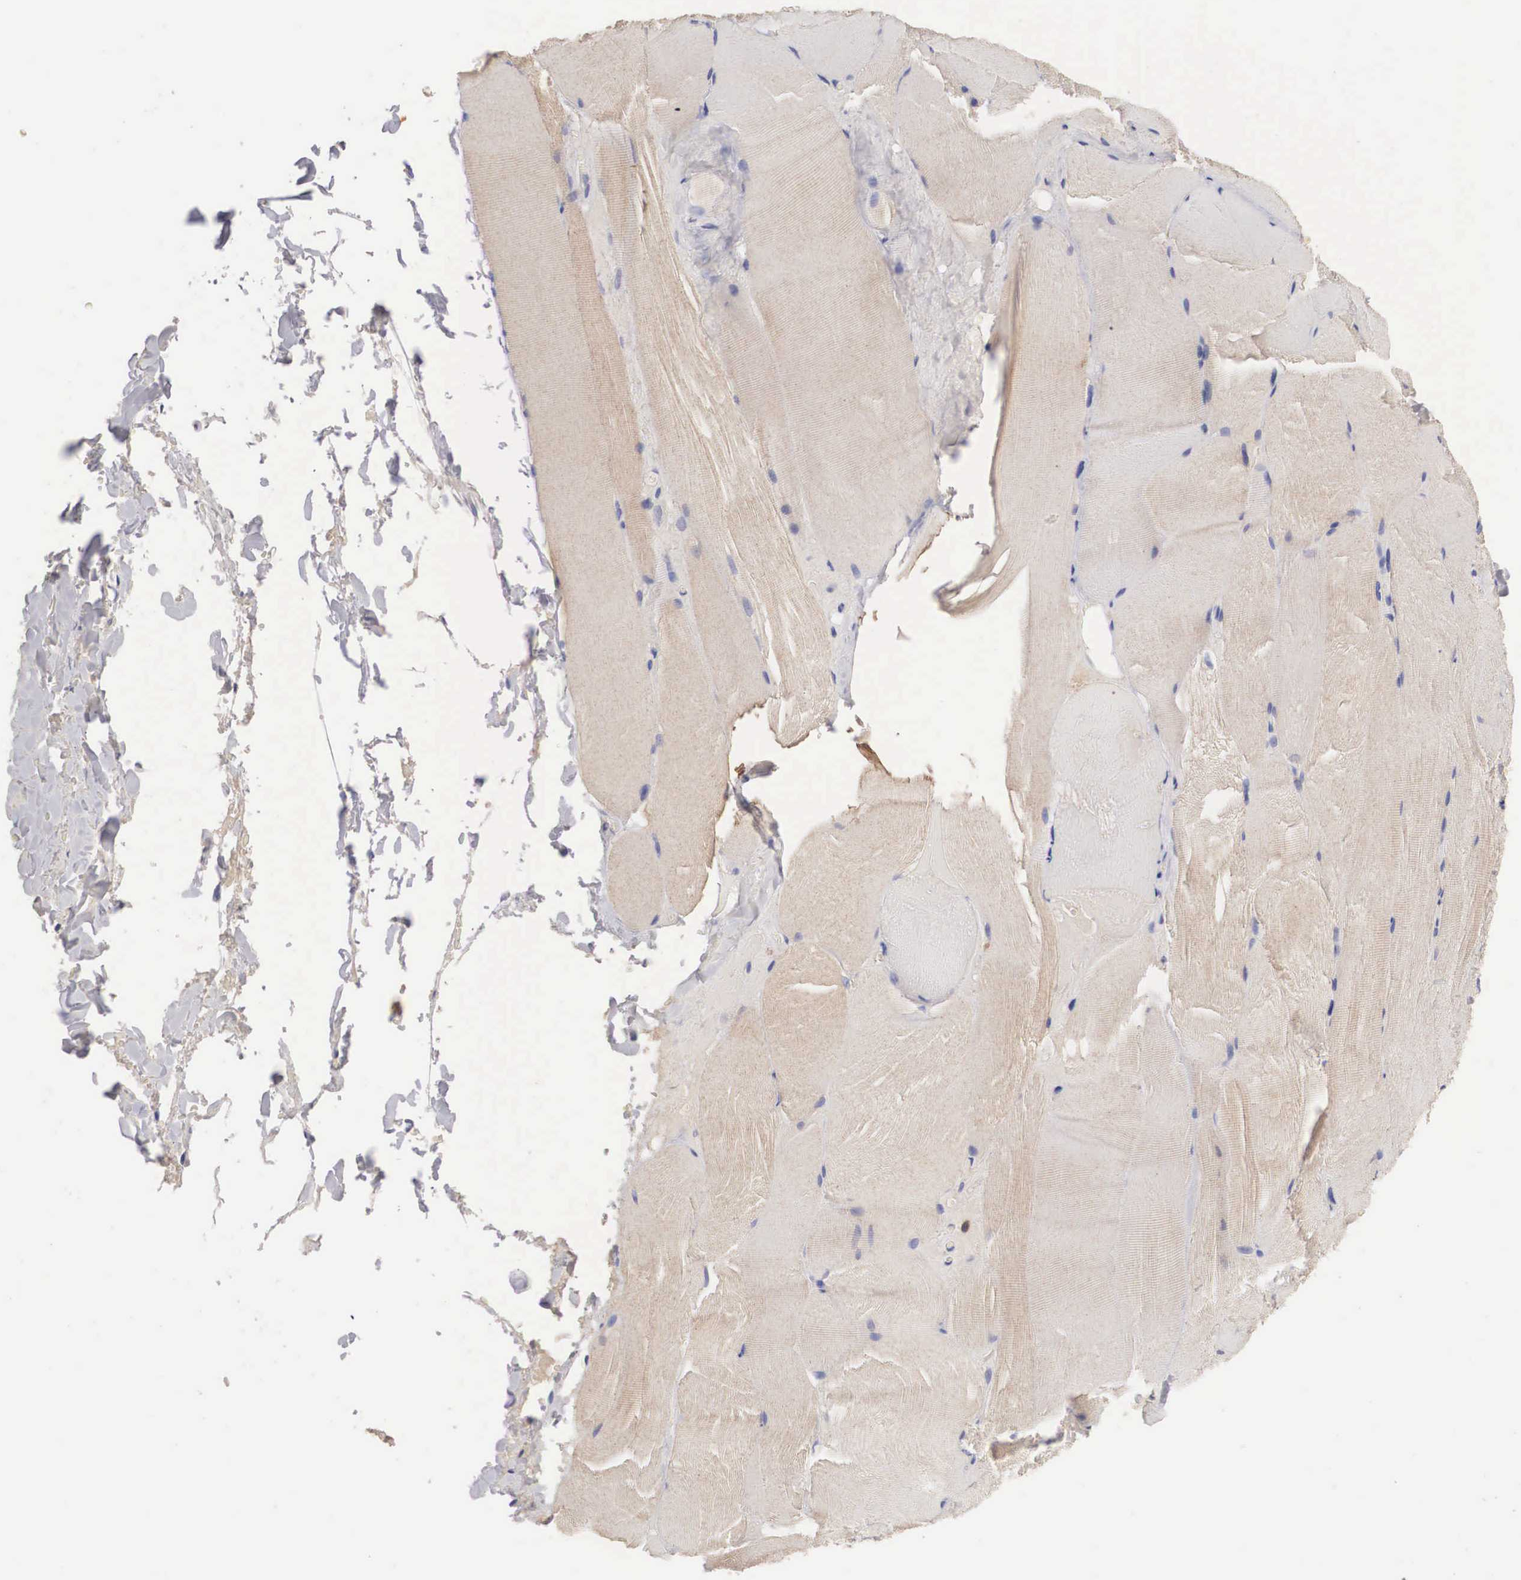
{"staining": {"intensity": "weak", "quantity": "<25%", "location": "cytoplasmic/membranous"}, "tissue": "skeletal muscle", "cell_type": "Myocytes", "image_type": "normal", "snomed": [{"axis": "morphology", "description": "Normal tissue, NOS"}, {"axis": "topography", "description": "Skeletal muscle"}], "caption": "This is an IHC histopathology image of unremarkable human skeletal muscle. There is no positivity in myocytes.", "gene": "ABHD4", "patient": {"sex": "male", "age": 71}}